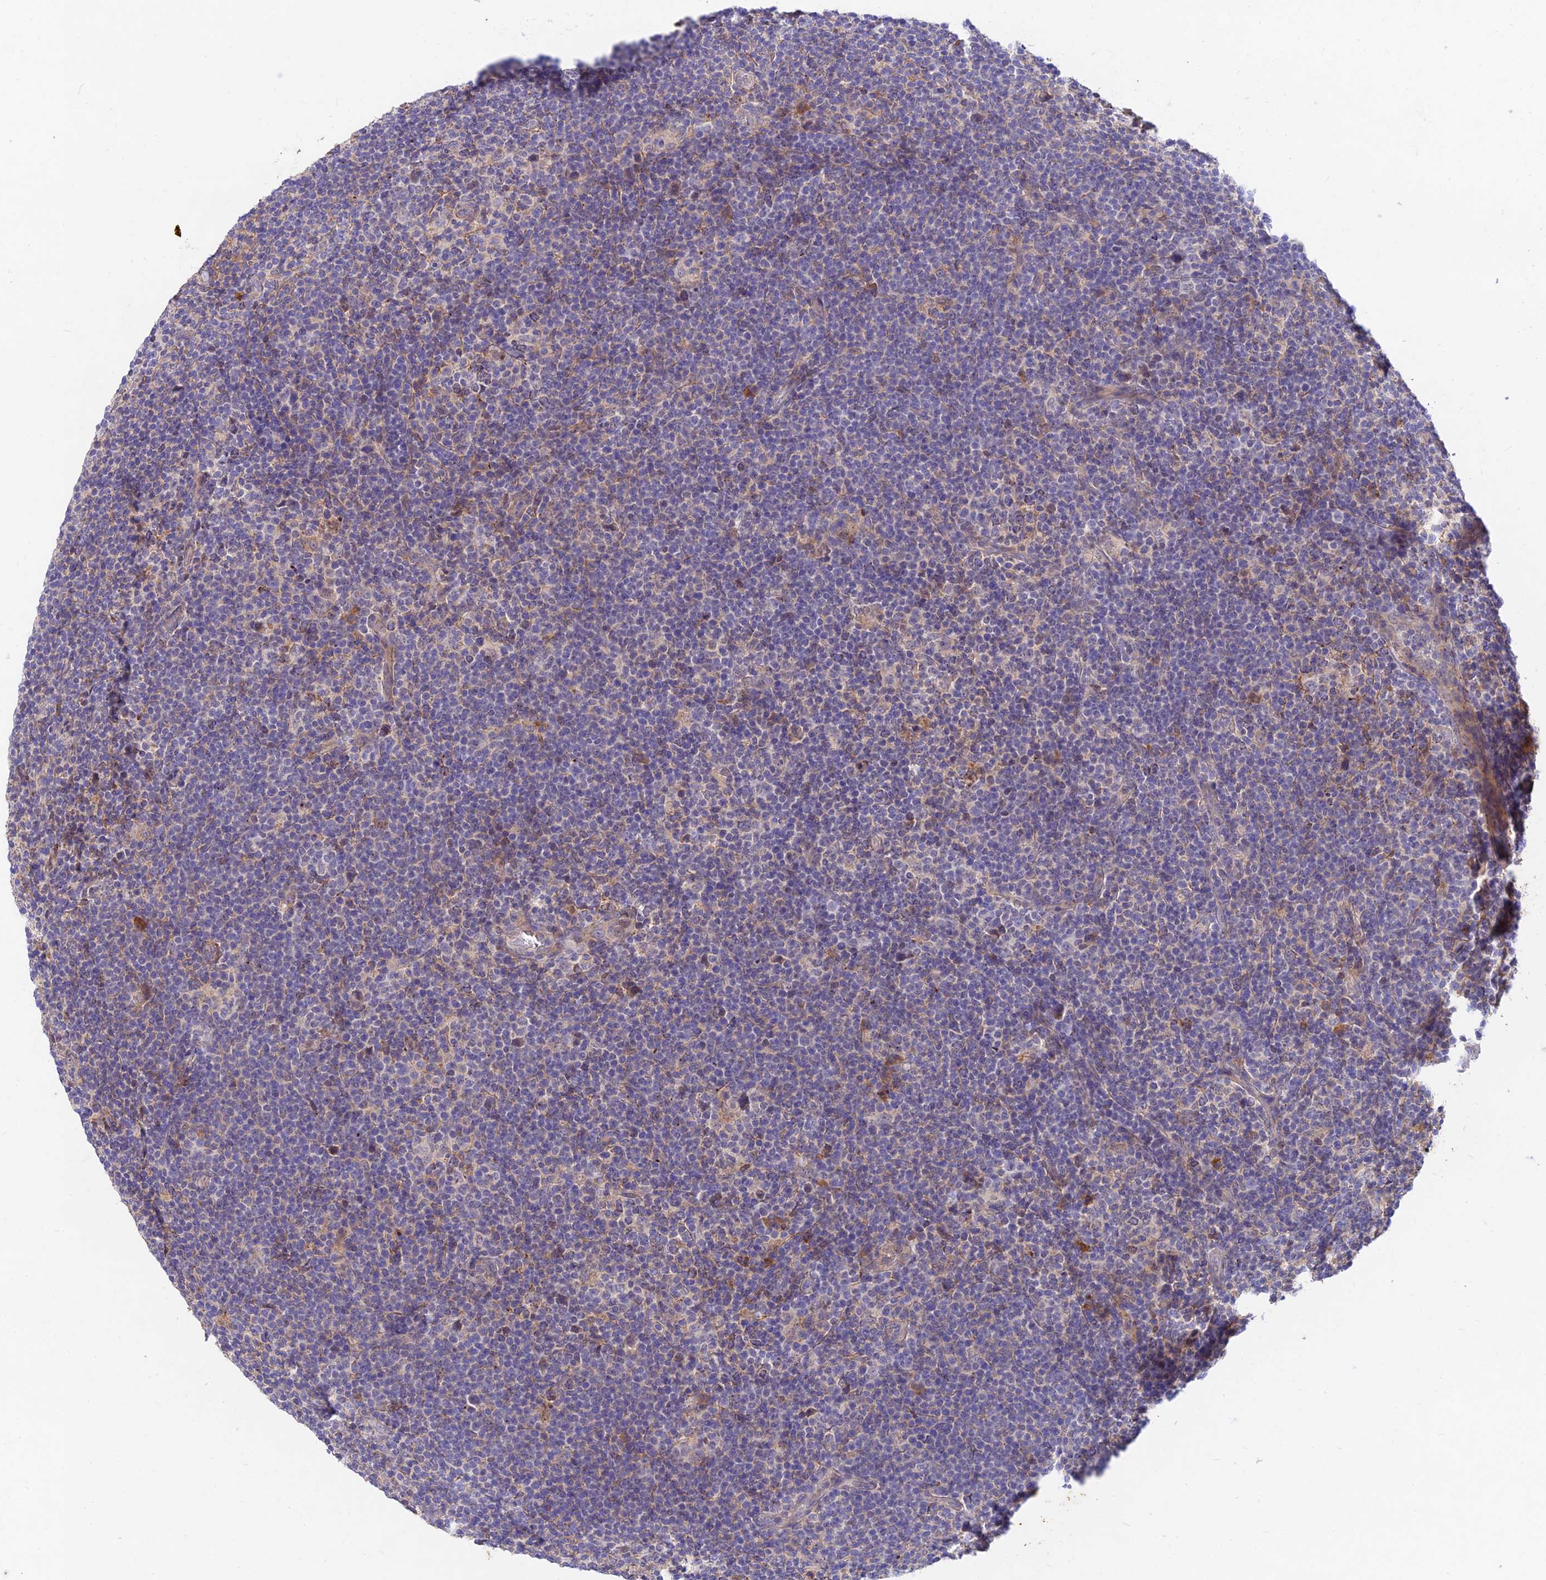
{"staining": {"intensity": "negative", "quantity": "none", "location": "none"}, "tissue": "lymphoma", "cell_type": "Tumor cells", "image_type": "cancer", "snomed": [{"axis": "morphology", "description": "Hodgkin's disease, NOS"}, {"axis": "topography", "description": "Lymph node"}], "caption": "A high-resolution histopathology image shows immunohistochemistry staining of lymphoma, which shows no significant staining in tumor cells. Nuclei are stained in blue.", "gene": "ACSM5", "patient": {"sex": "female", "age": 57}}